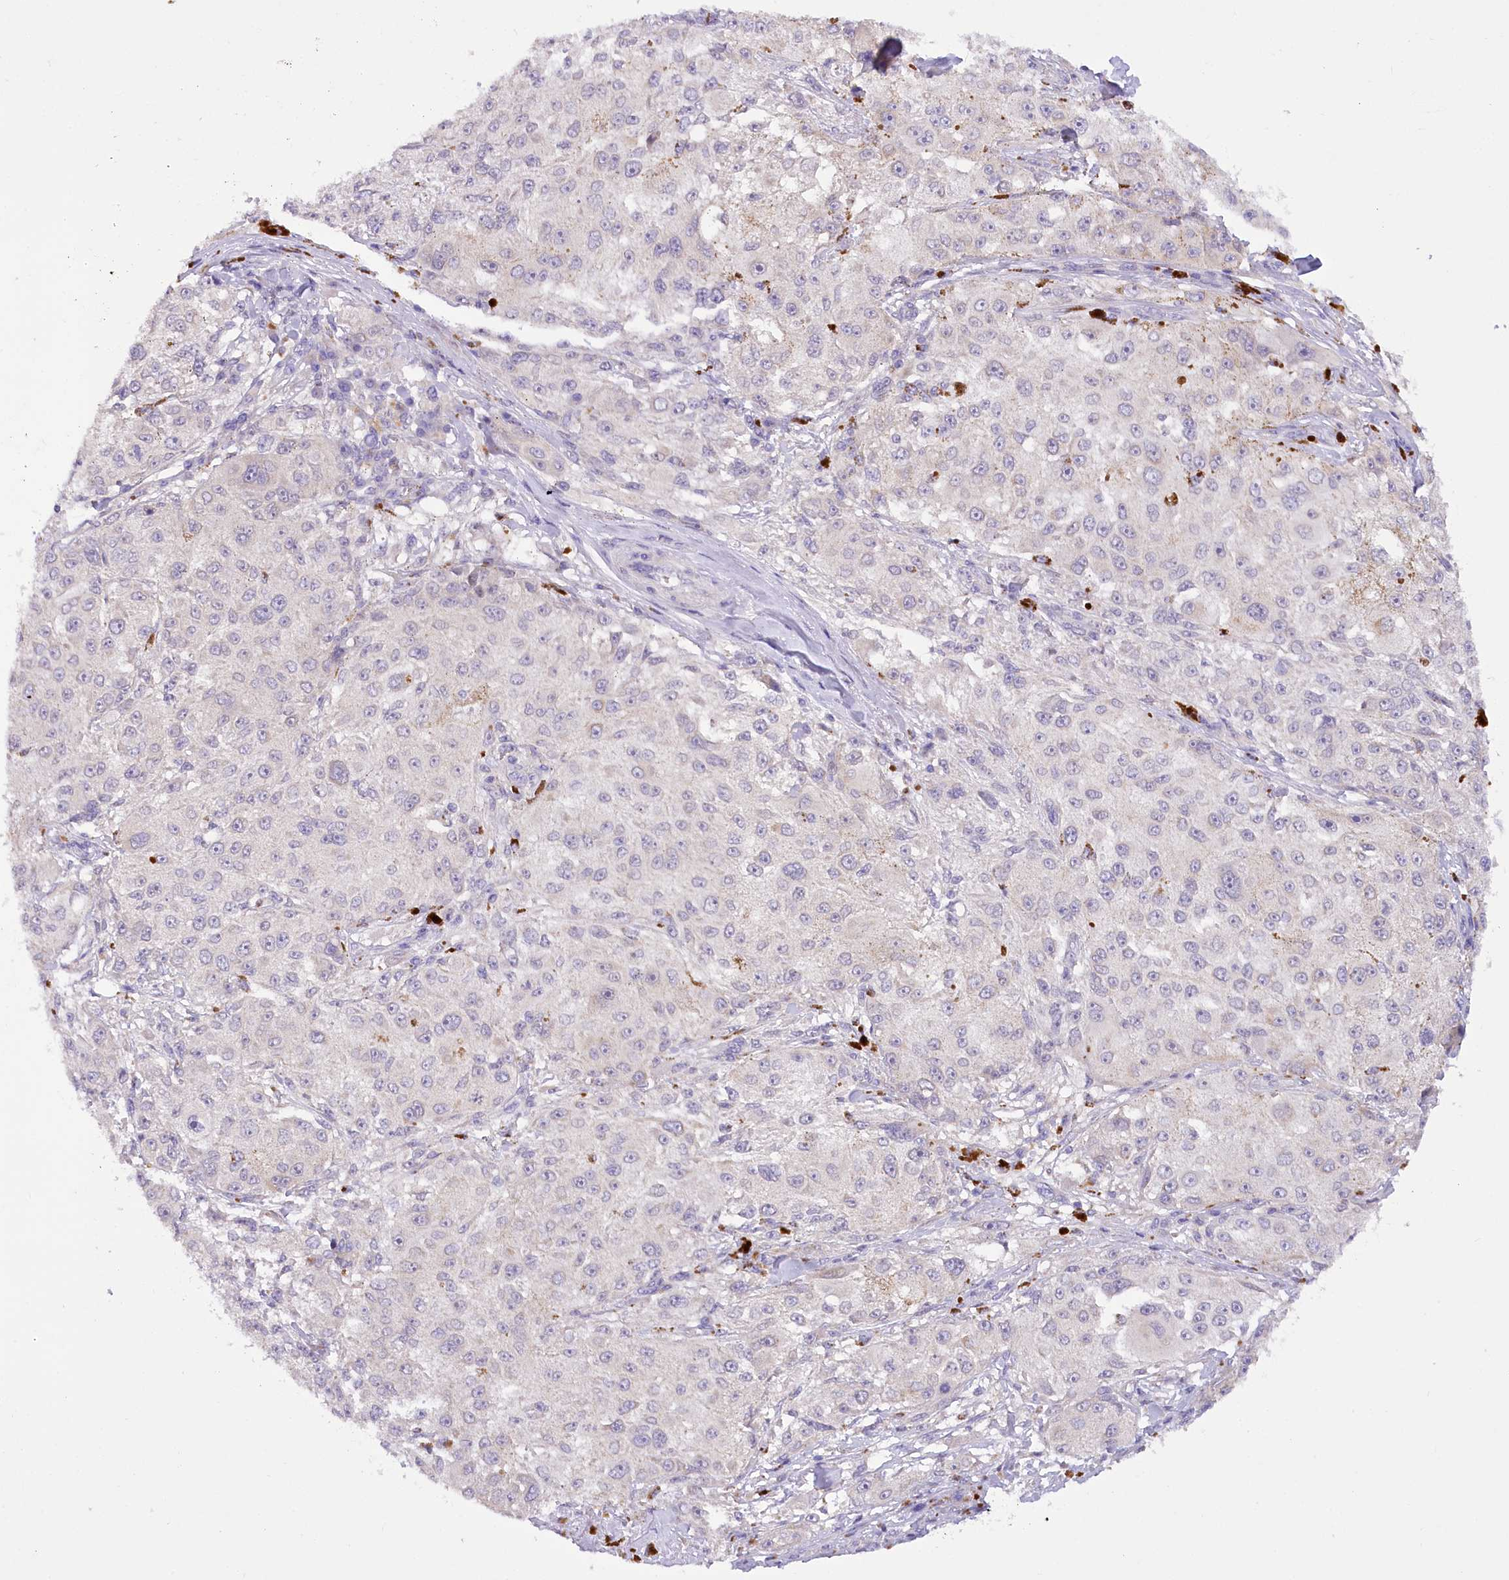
{"staining": {"intensity": "negative", "quantity": "none", "location": "none"}, "tissue": "melanoma", "cell_type": "Tumor cells", "image_type": "cancer", "snomed": [{"axis": "morphology", "description": "Necrosis, NOS"}, {"axis": "morphology", "description": "Malignant melanoma, NOS"}, {"axis": "topography", "description": "Skin"}], "caption": "A micrograph of human melanoma is negative for staining in tumor cells.", "gene": "DCUN1D1", "patient": {"sex": "female", "age": 87}}